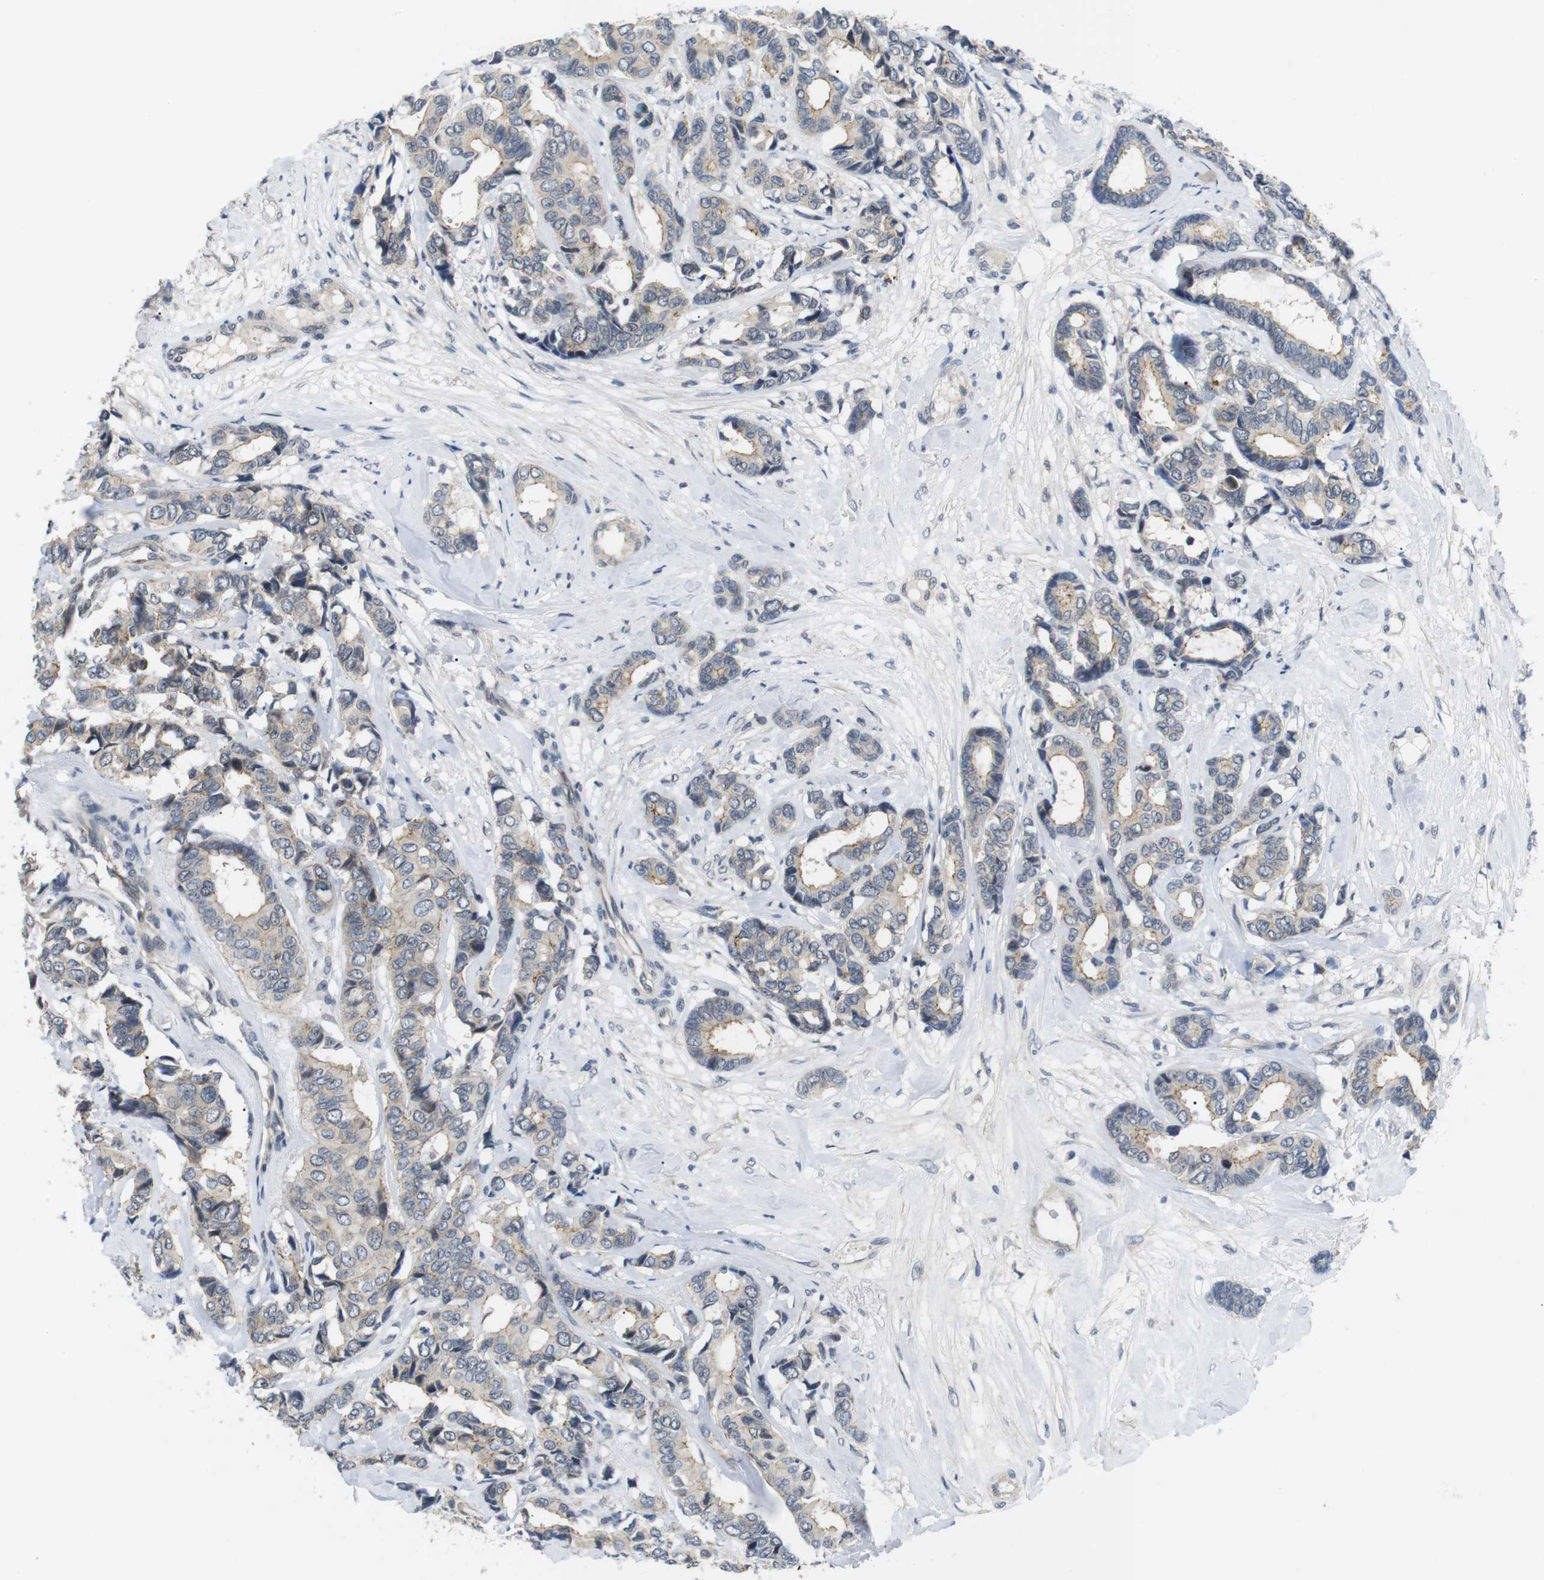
{"staining": {"intensity": "moderate", "quantity": "<25%", "location": "cytoplasmic/membranous"}, "tissue": "breast cancer", "cell_type": "Tumor cells", "image_type": "cancer", "snomed": [{"axis": "morphology", "description": "Duct carcinoma"}, {"axis": "topography", "description": "Breast"}], "caption": "Protein expression analysis of breast intraductal carcinoma demonstrates moderate cytoplasmic/membranous expression in approximately <25% of tumor cells.", "gene": "NECTIN1", "patient": {"sex": "female", "age": 87}}